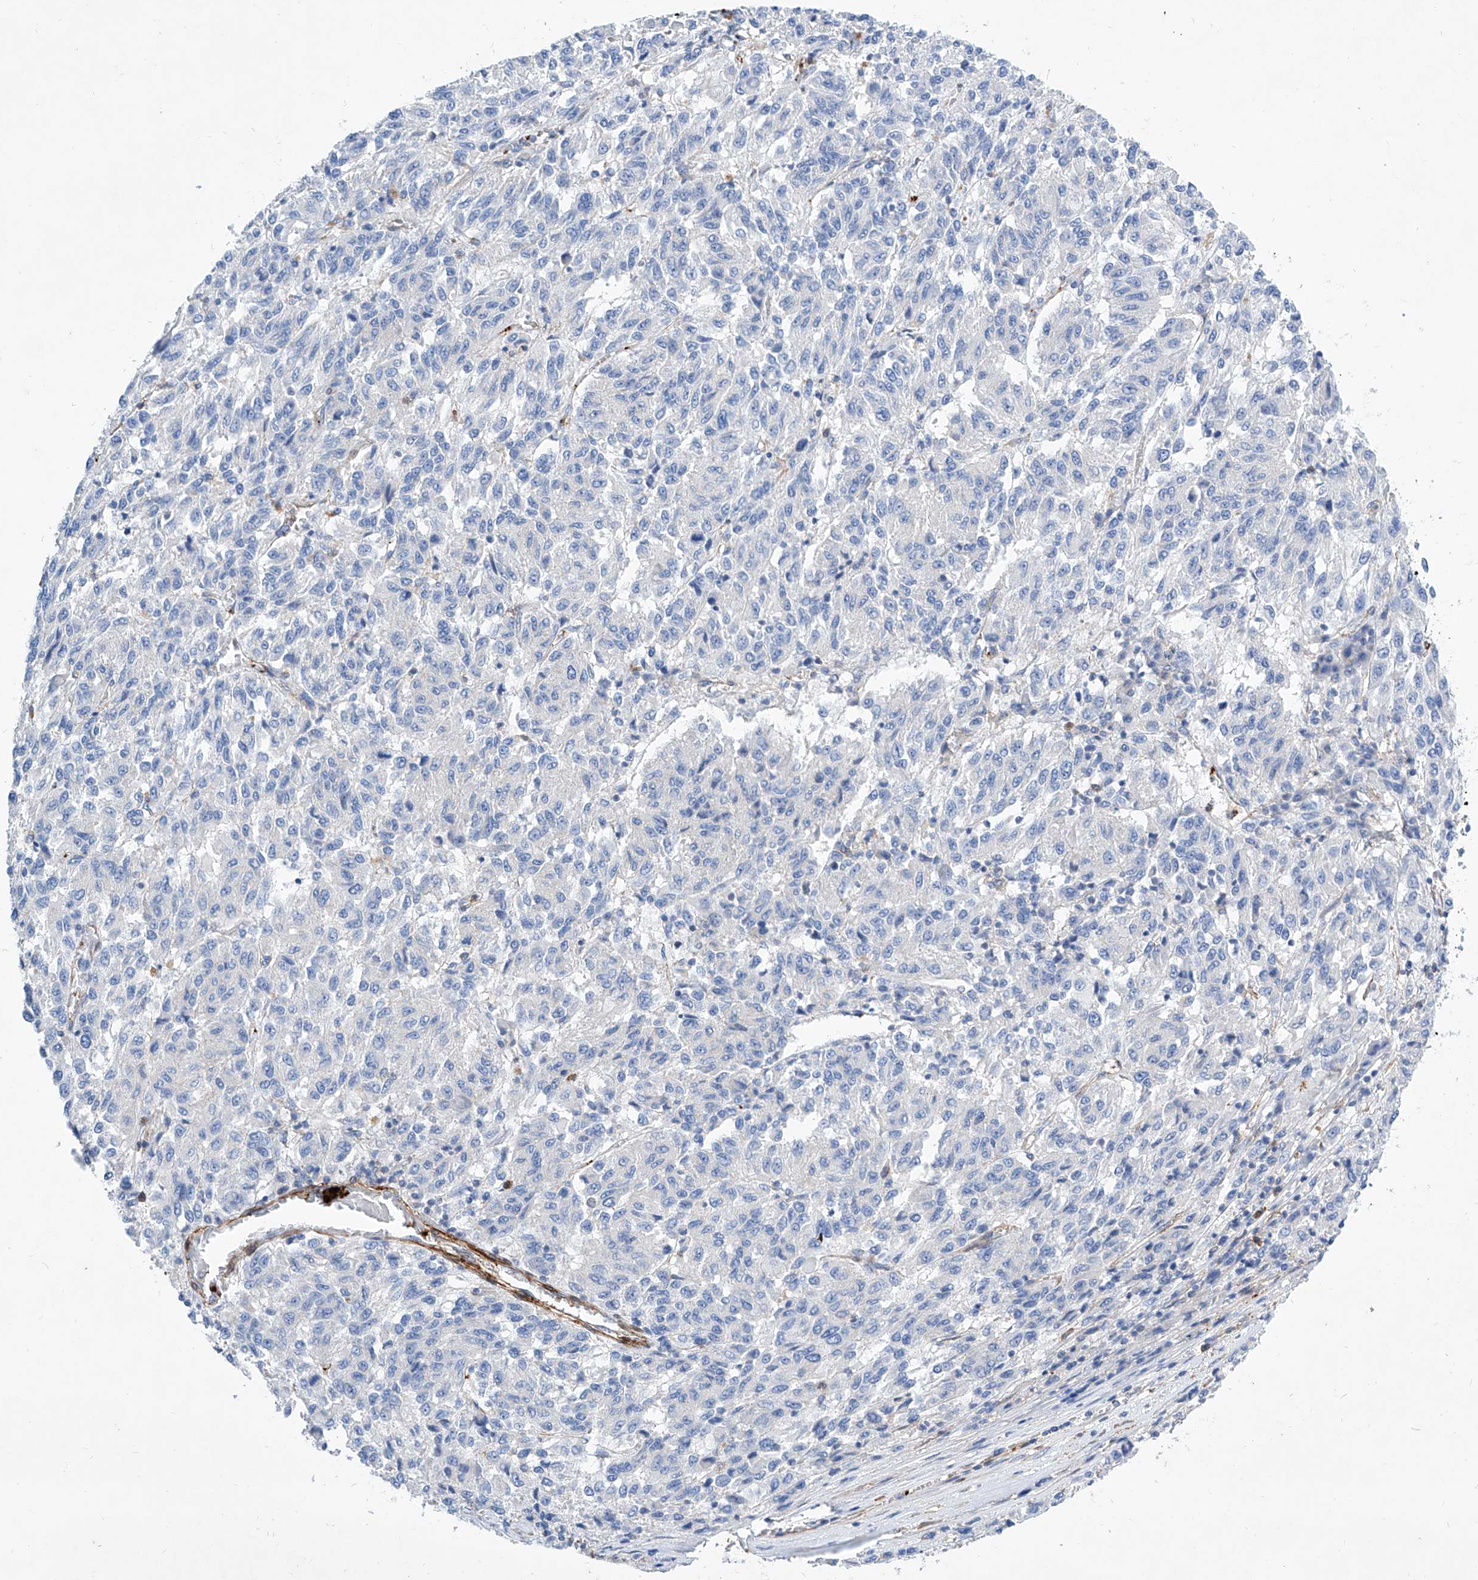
{"staining": {"intensity": "negative", "quantity": "none", "location": "none"}, "tissue": "melanoma", "cell_type": "Tumor cells", "image_type": "cancer", "snomed": [{"axis": "morphology", "description": "Malignant melanoma, Metastatic site"}, {"axis": "topography", "description": "Lung"}], "caption": "IHC photomicrograph of neoplastic tissue: human malignant melanoma (metastatic site) stained with DAB (3,3'-diaminobenzidine) demonstrates no significant protein staining in tumor cells.", "gene": "TAS2R60", "patient": {"sex": "male", "age": 64}}